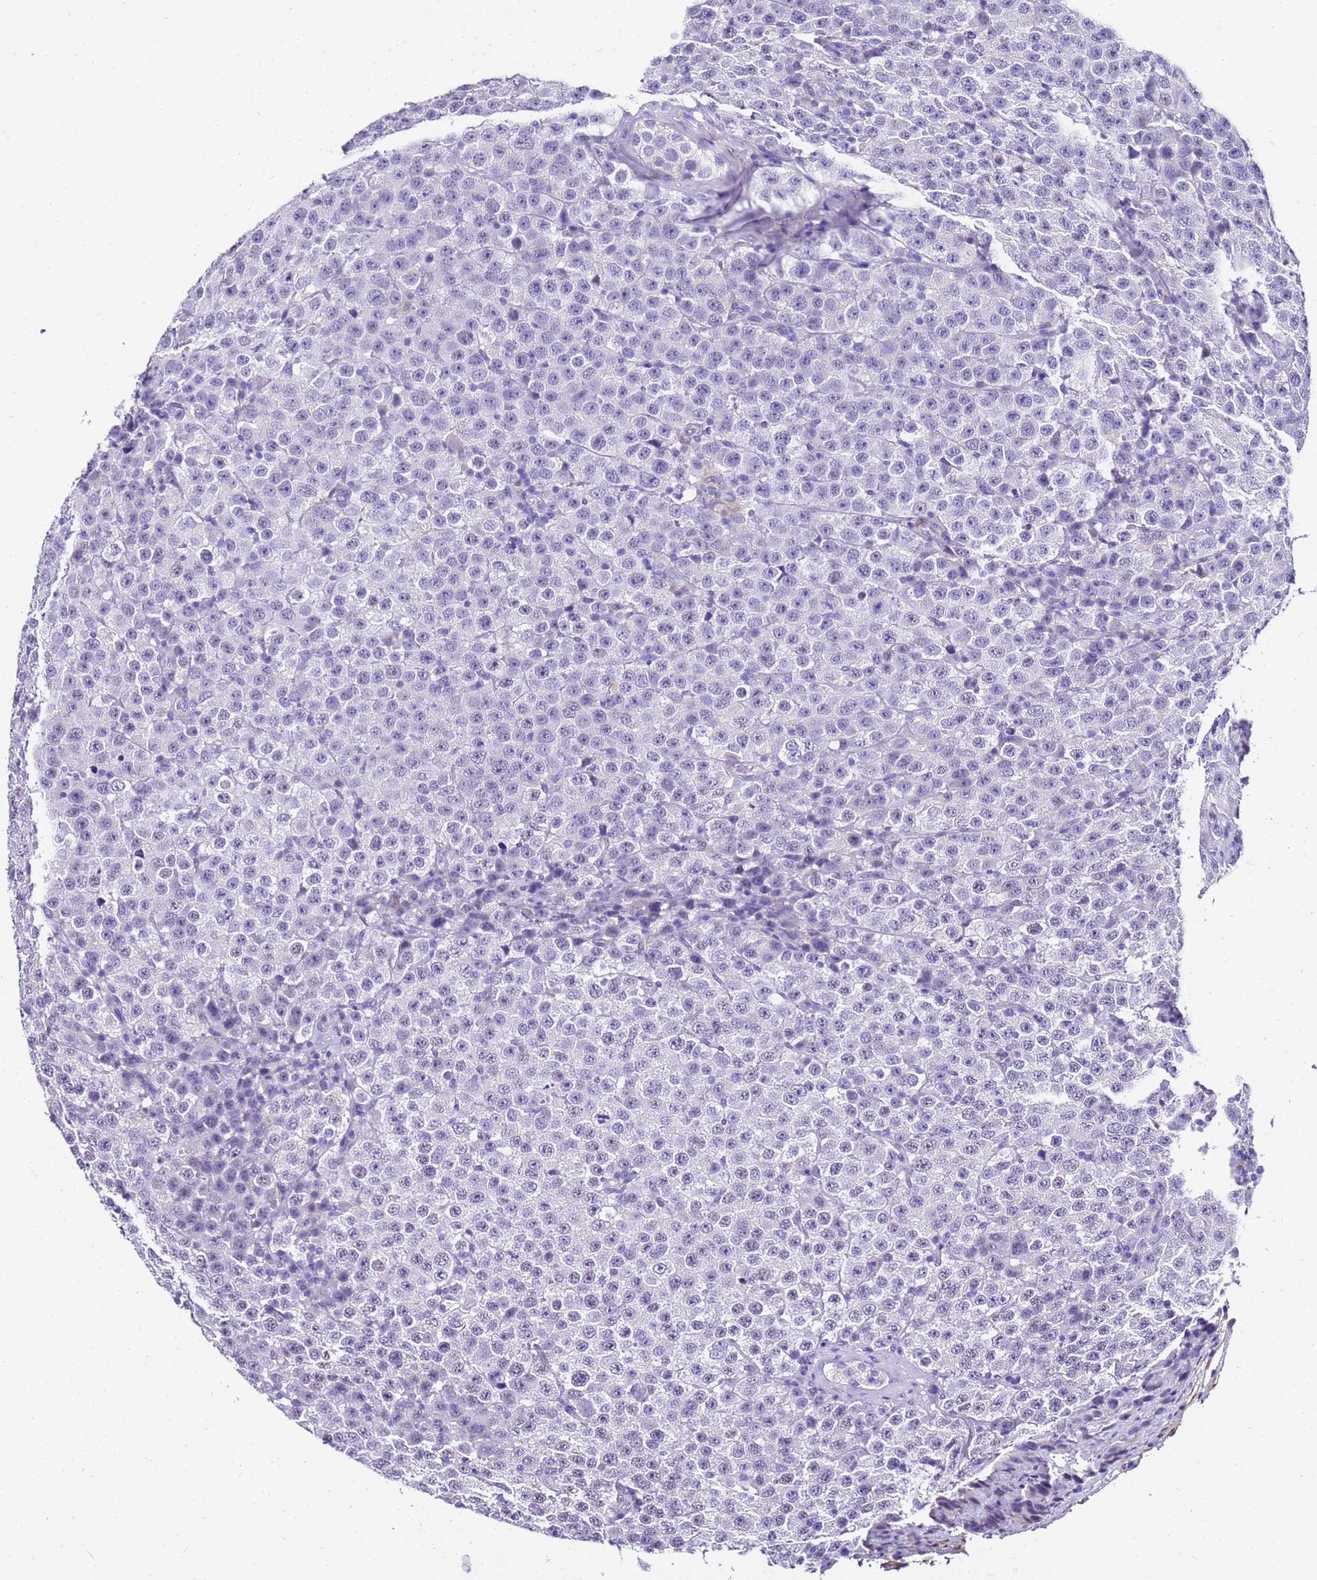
{"staining": {"intensity": "negative", "quantity": "none", "location": "none"}, "tissue": "testis cancer", "cell_type": "Tumor cells", "image_type": "cancer", "snomed": [{"axis": "morphology", "description": "Seminoma, NOS"}, {"axis": "topography", "description": "Testis"}], "caption": "Immunohistochemistry (IHC) of human testis seminoma exhibits no staining in tumor cells.", "gene": "HSPB6", "patient": {"sex": "male", "age": 28}}